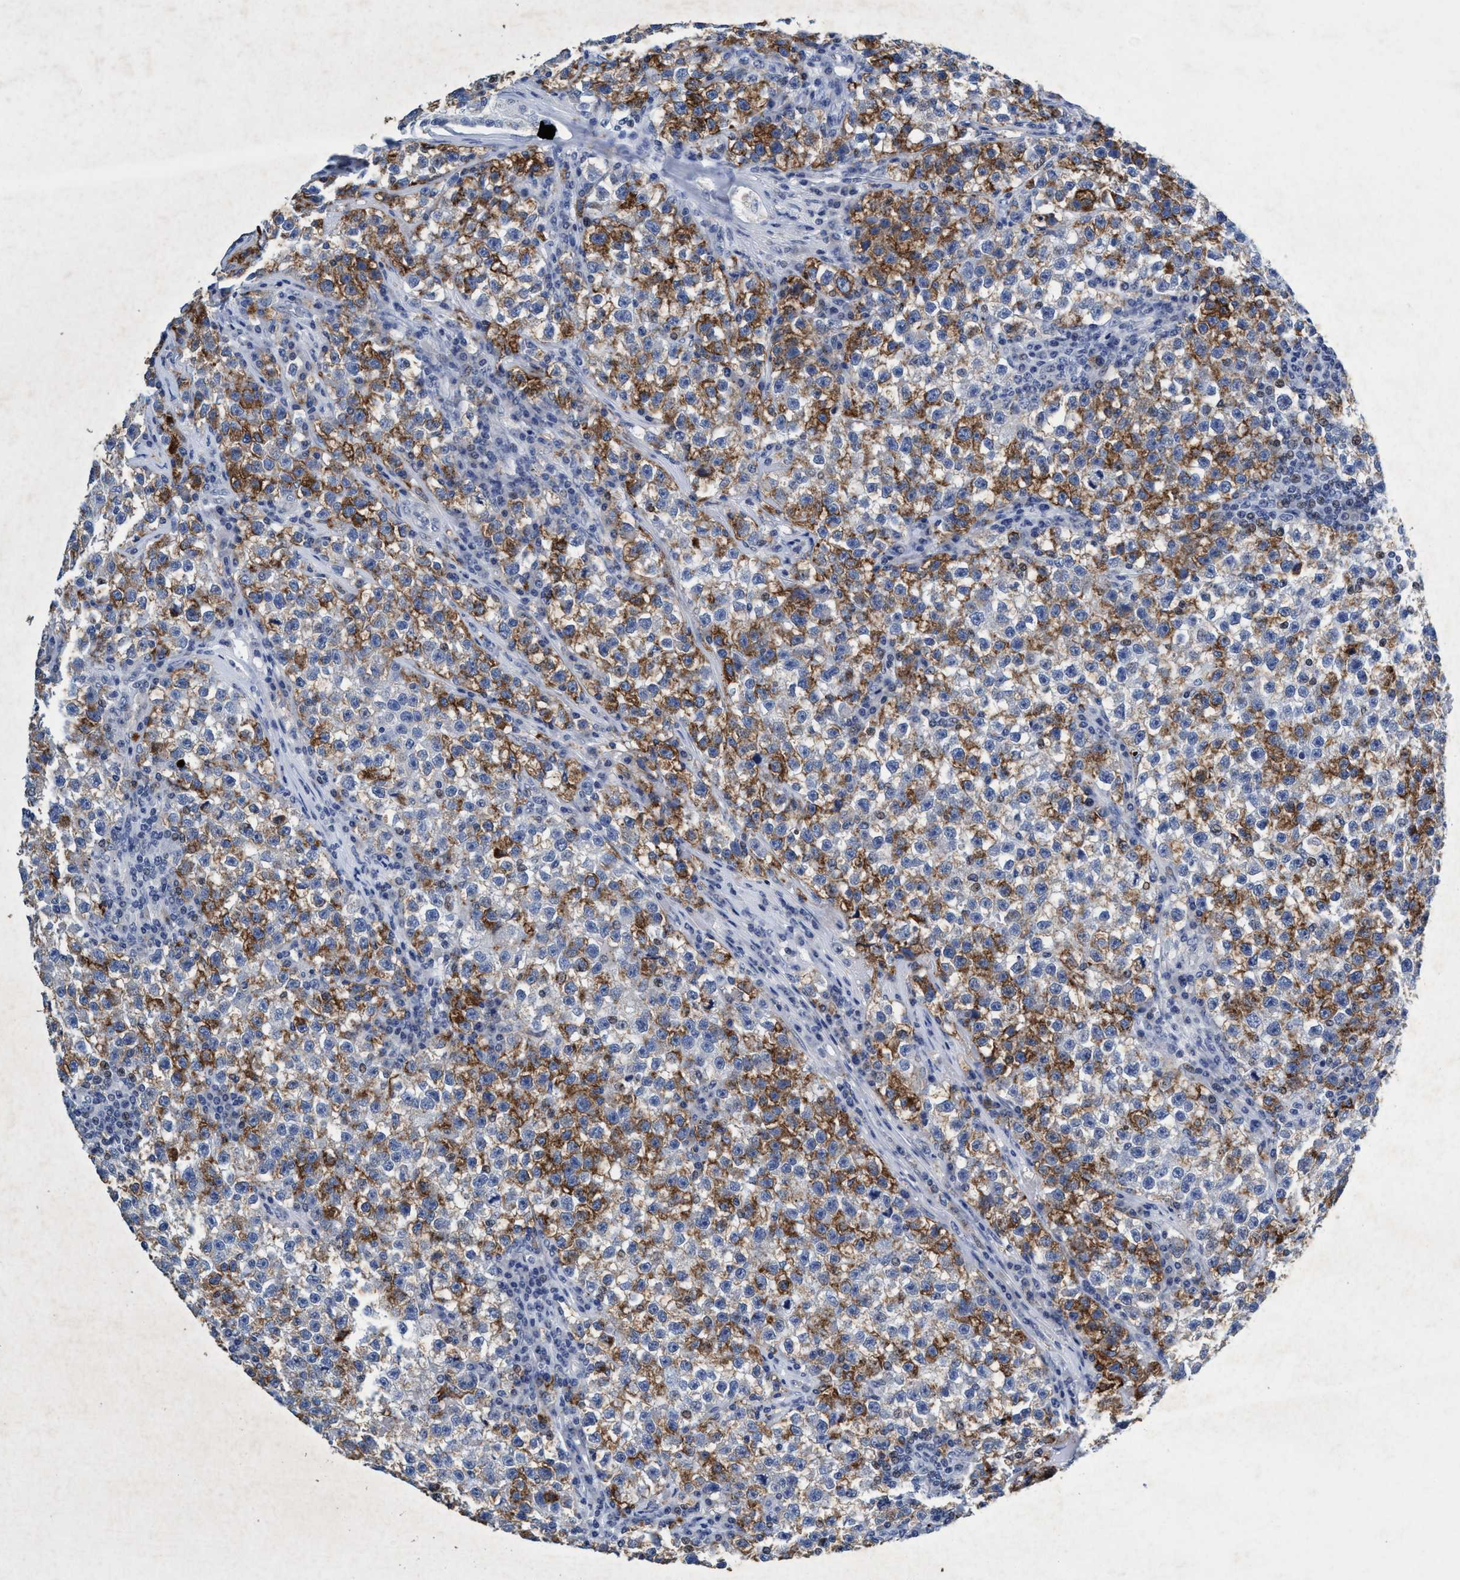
{"staining": {"intensity": "moderate", "quantity": "25%-75%", "location": "cytoplasmic/membranous"}, "tissue": "testis cancer", "cell_type": "Tumor cells", "image_type": "cancer", "snomed": [{"axis": "morphology", "description": "Seminoma, NOS"}, {"axis": "topography", "description": "Testis"}], "caption": "The image reveals a brown stain indicating the presence of a protein in the cytoplasmic/membranous of tumor cells in testis cancer (seminoma). (DAB IHC with brightfield microscopy, high magnification).", "gene": "GRB14", "patient": {"sex": "male", "age": 22}}